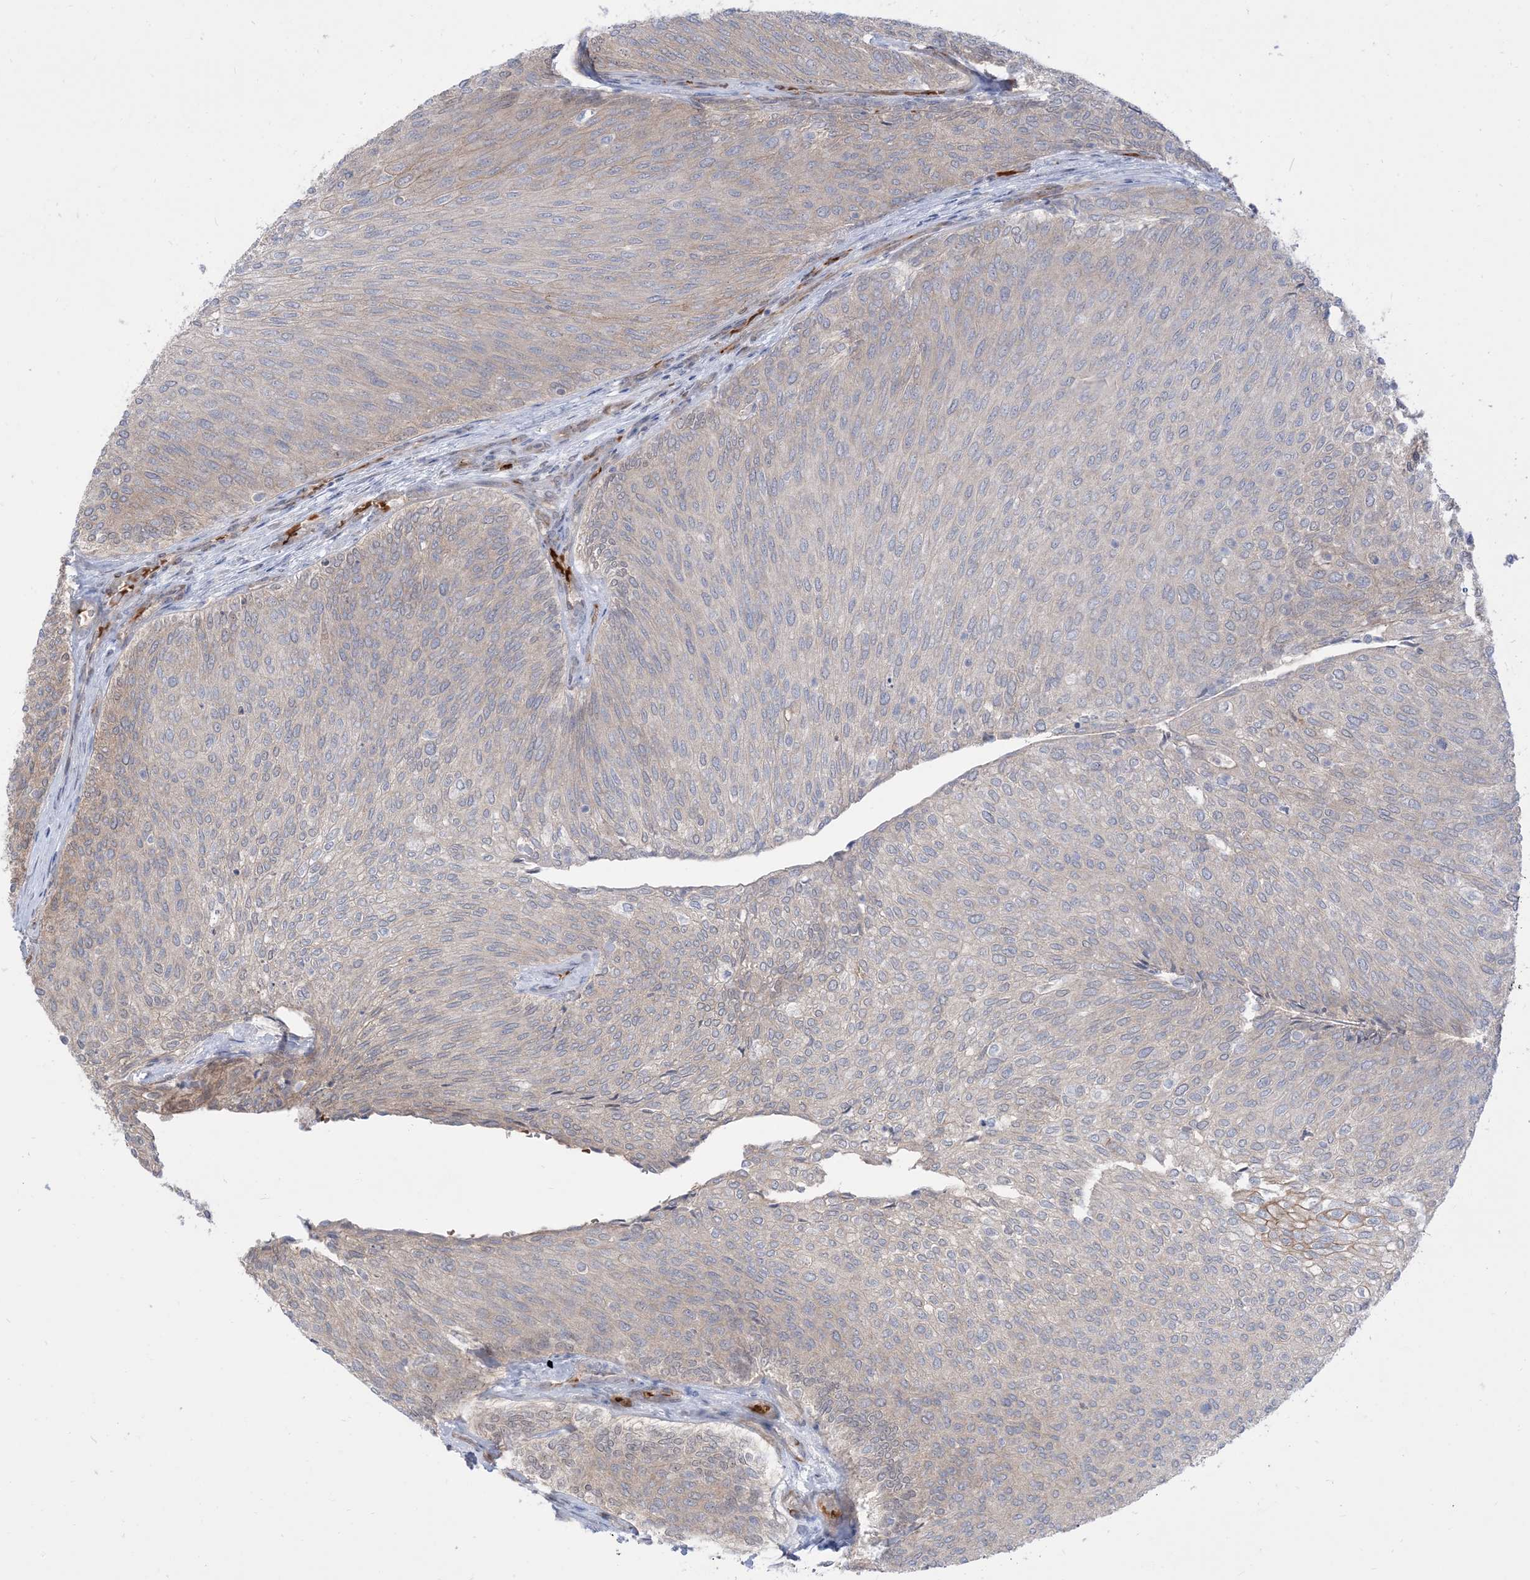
{"staining": {"intensity": "weak", "quantity": "<25%", "location": "cytoplasmic/membranous"}, "tissue": "urothelial cancer", "cell_type": "Tumor cells", "image_type": "cancer", "snomed": [{"axis": "morphology", "description": "Urothelial carcinoma, Low grade"}, {"axis": "topography", "description": "Urinary bladder"}], "caption": "Urothelial cancer stained for a protein using immunohistochemistry (IHC) demonstrates no expression tumor cells.", "gene": "RIN1", "patient": {"sex": "female", "age": 79}}